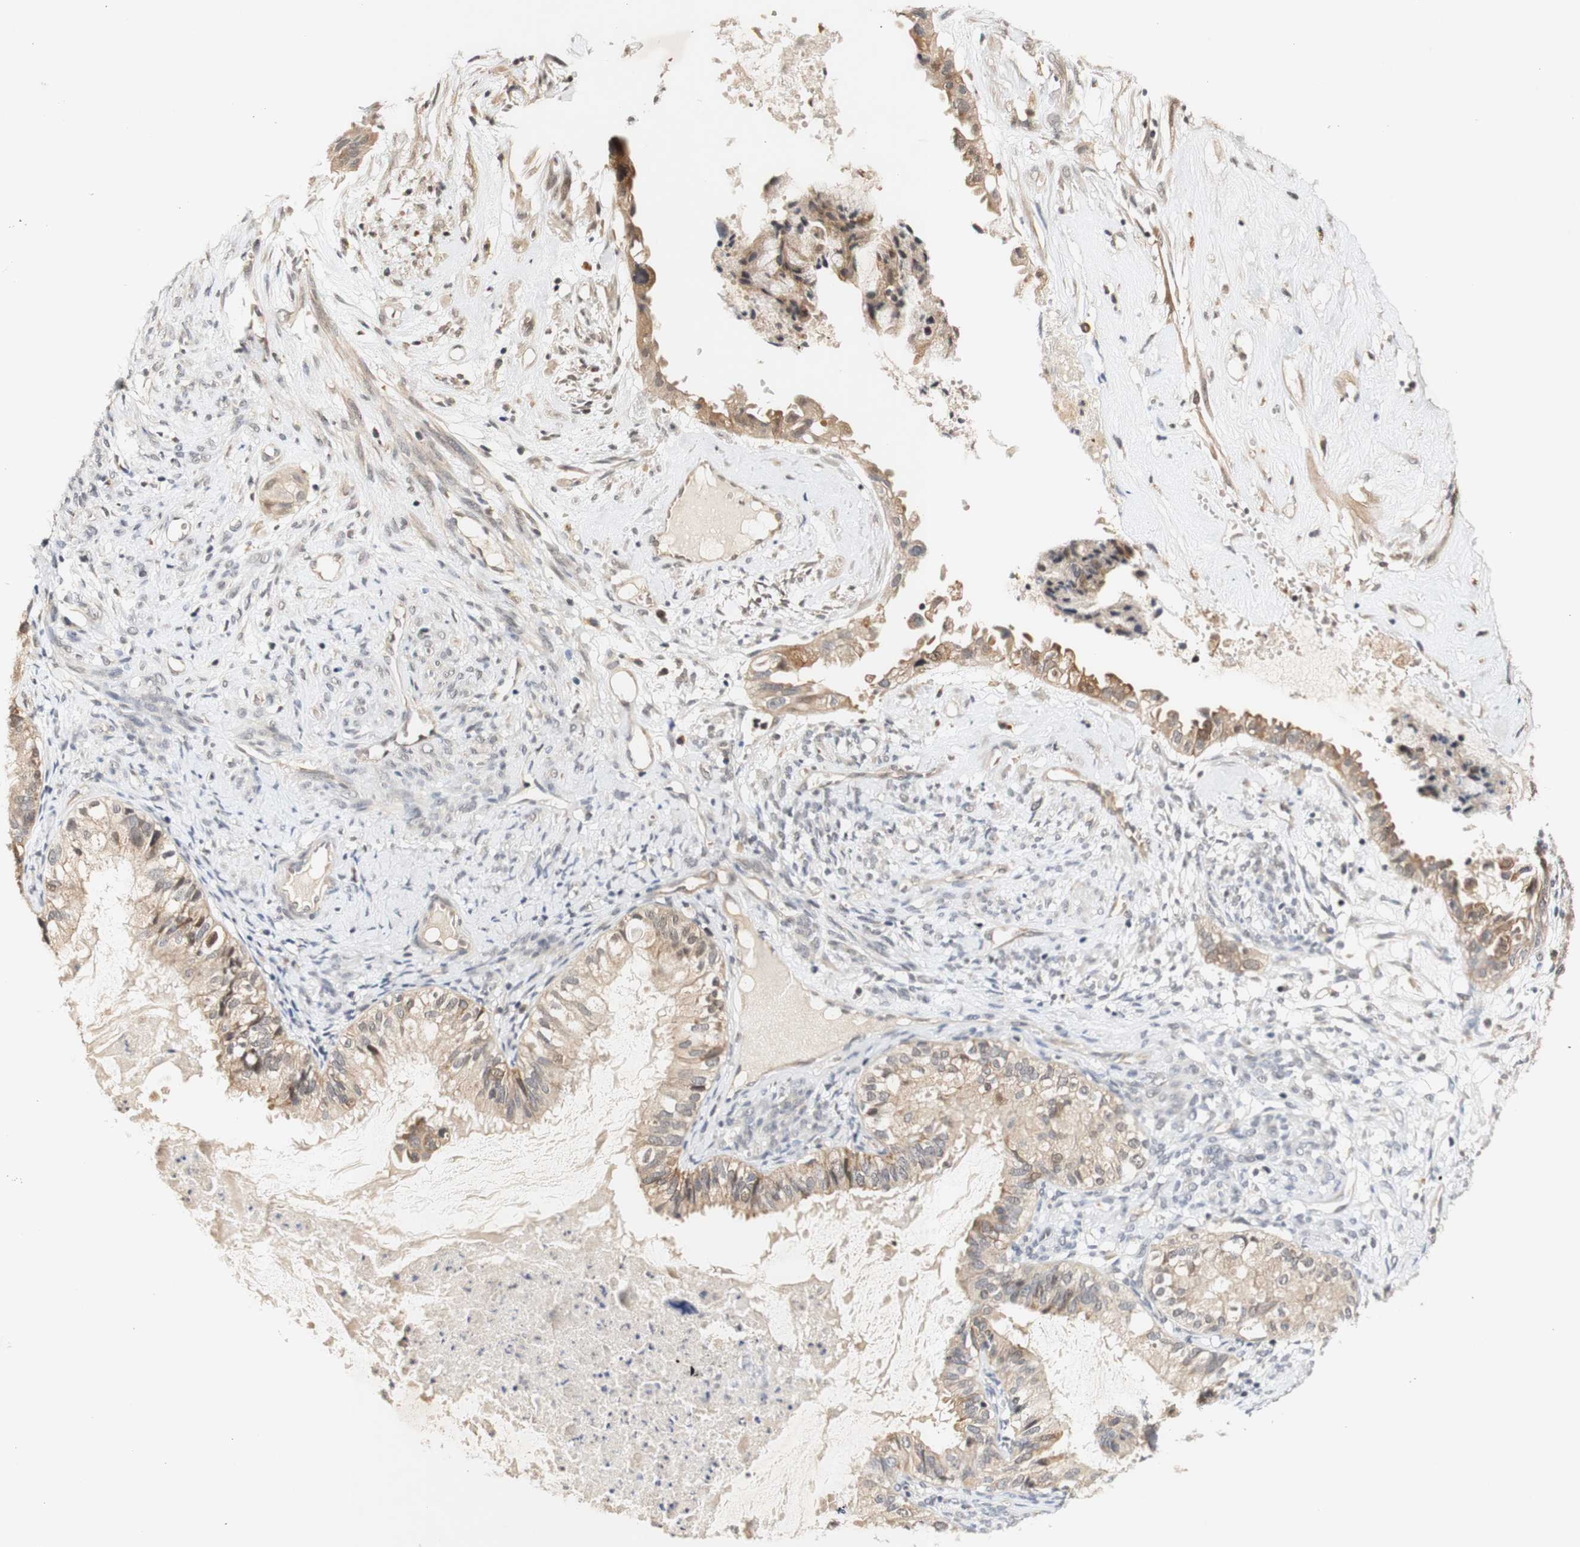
{"staining": {"intensity": "weak", "quantity": ">75%", "location": "cytoplasmic/membranous"}, "tissue": "cervical cancer", "cell_type": "Tumor cells", "image_type": "cancer", "snomed": [{"axis": "morphology", "description": "Normal tissue, NOS"}, {"axis": "morphology", "description": "Adenocarcinoma, NOS"}, {"axis": "topography", "description": "Cervix"}, {"axis": "topography", "description": "Endometrium"}], "caption": "Immunohistochemical staining of adenocarcinoma (cervical) shows low levels of weak cytoplasmic/membranous protein positivity in about >75% of tumor cells. The staining is performed using DAB brown chromogen to label protein expression. The nuclei are counter-stained blue using hematoxylin.", "gene": "PIN1", "patient": {"sex": "female", "age": 86}}